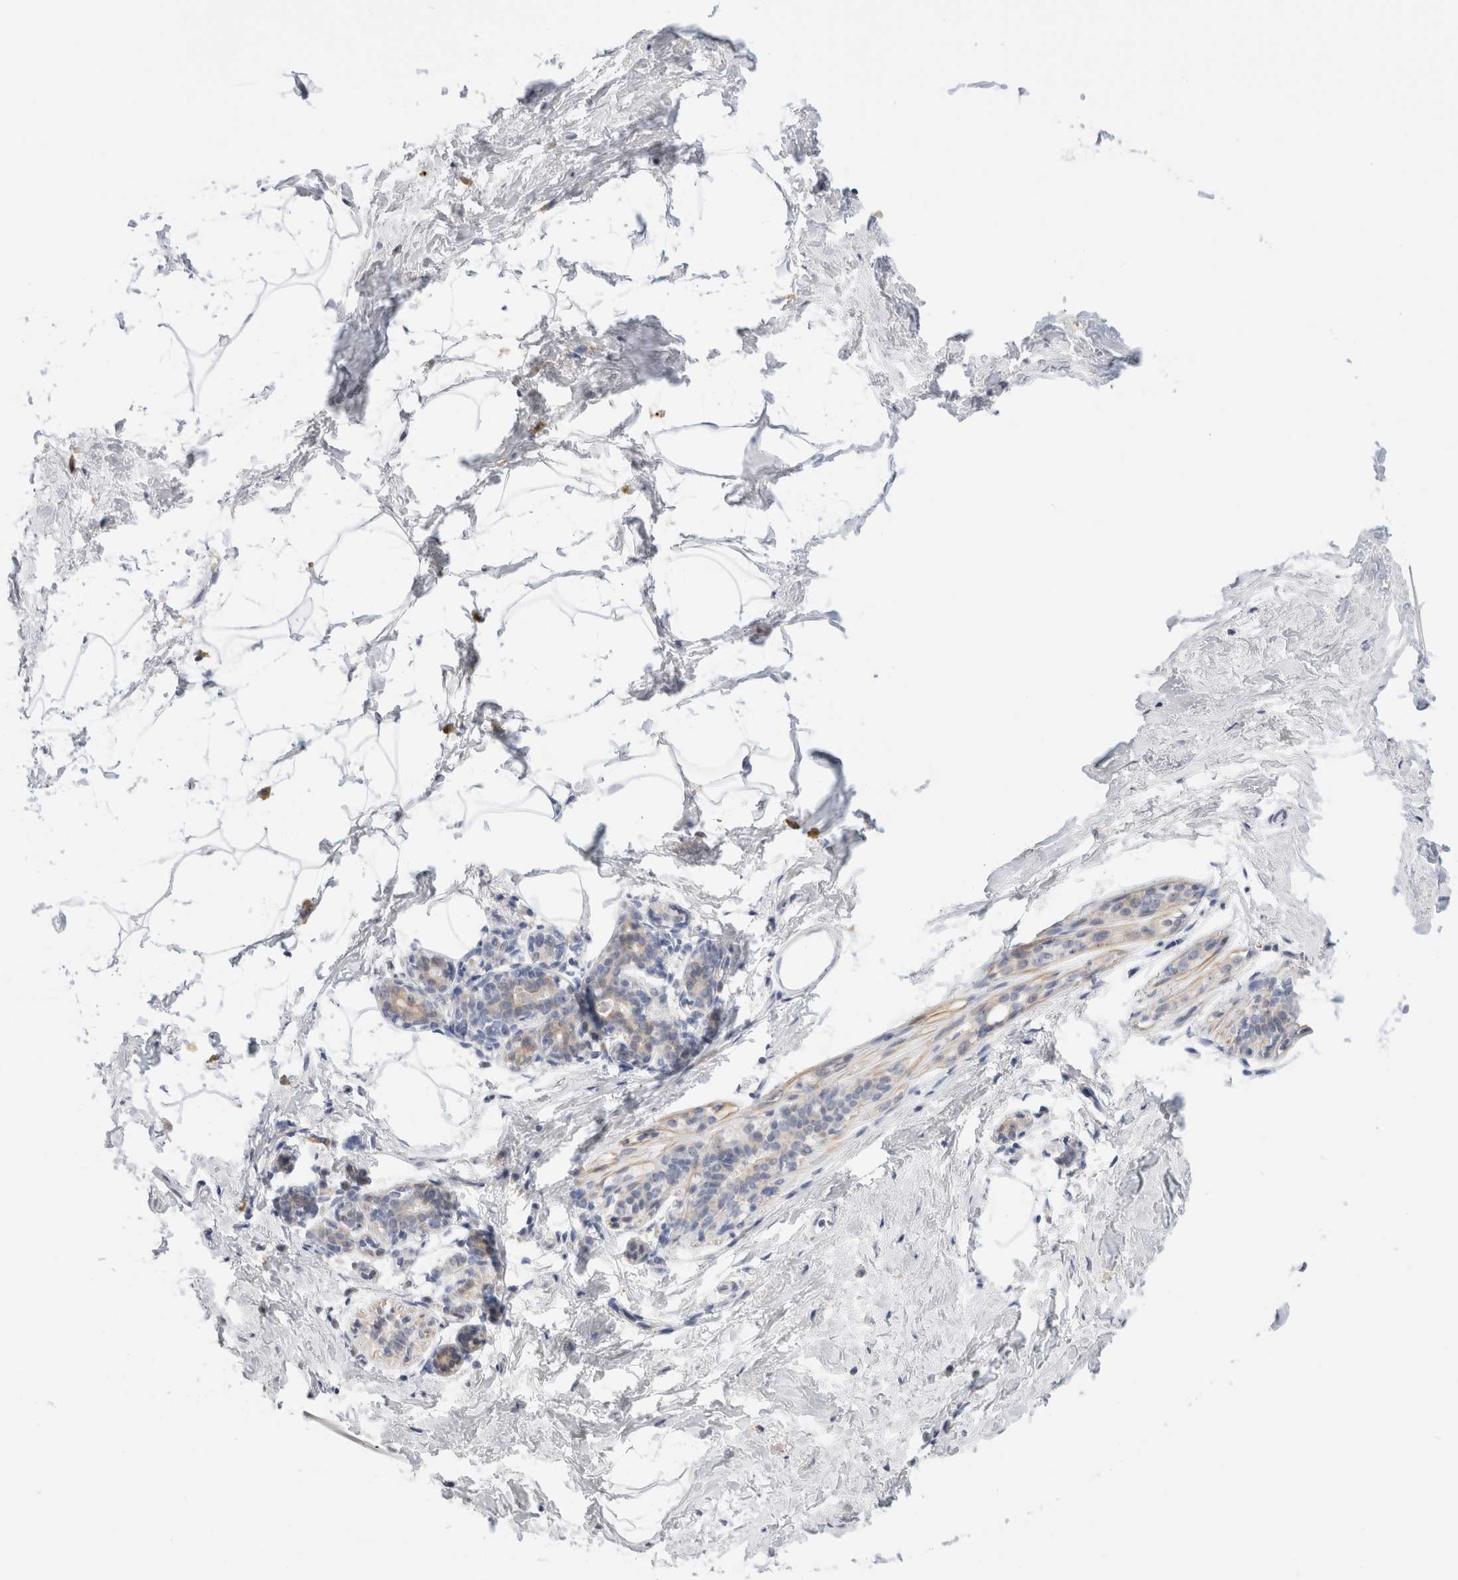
{"staining": {"intensity": "negative", "quantity": "none", "location": "none"}, "tissue": "breast", "cell_type": "Adipocytes", "image_type": "normal", "snomed": [{"axis": "morphology", "description": "Normal tissue, NOS"}, {"axis": "topography", "description": "Breast"}], "caption": "Normal breast was stained to show a protein in brown. There is no significant staining in adipocytes.", "gene": "ADAM30", "patient": {"sex": "female", "age": 62}}